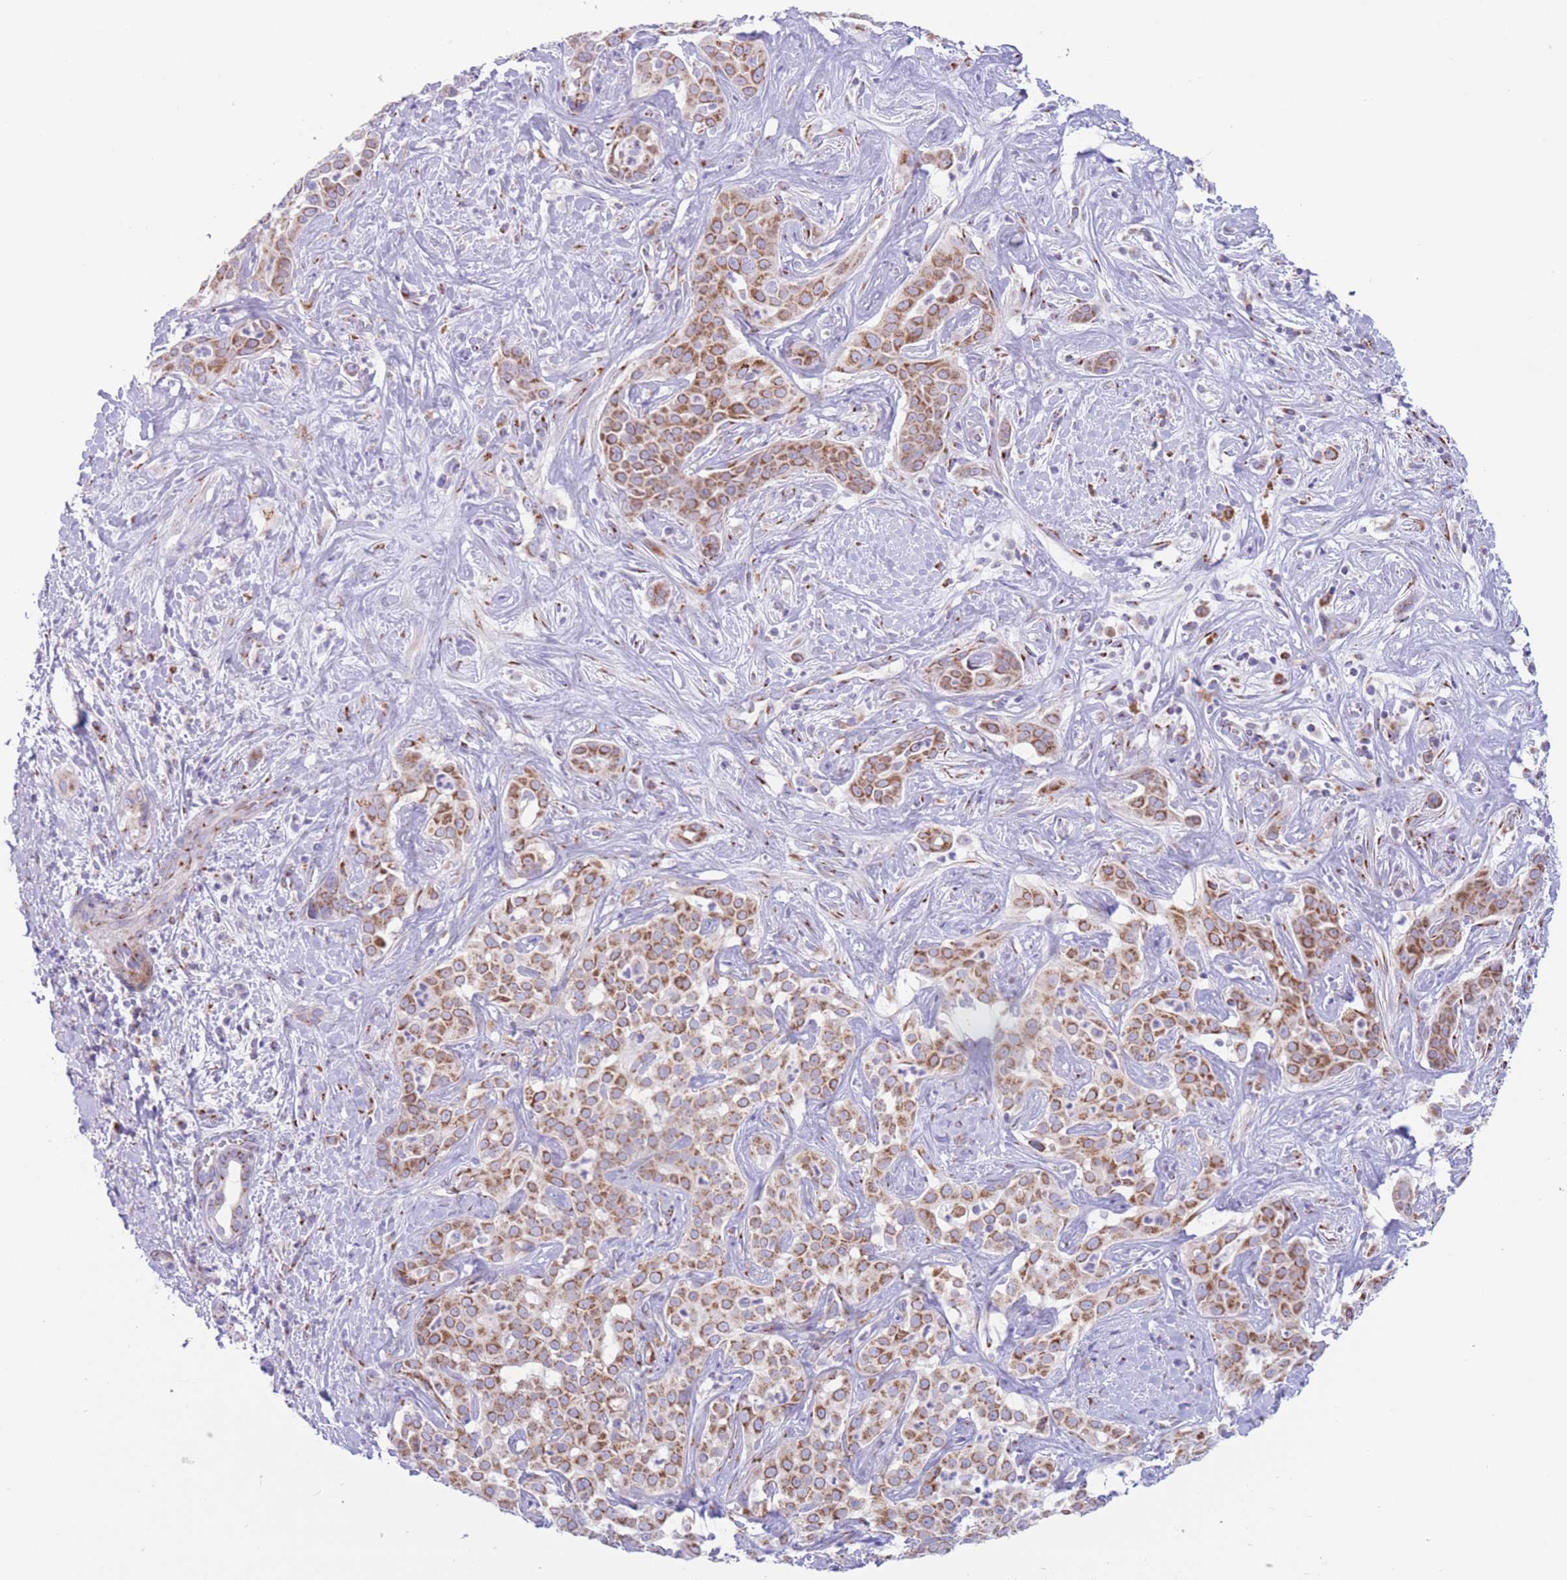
{"staining": {"intensity": "moderate", "quantity": ">75%", "location": "cytoplasmic/membranous"}, "tissue": "liver cancer", "cell_type": "Tumor cells", "image_type": "cancer", "snomed": [{"axis": "morphology", "description": "Cholangiocarcinoma"}, {"axis": "topography", "description": "Liver"}], "caption": "A high-resolution micrograph shows immunohistochemistry (IHC) staining of liver cancer, which shows moderate cytoplasmic/membranous staining in about >75% of tumor cells.", "gene": "MPND", "patient": {"sex": "male", "age": 67}}